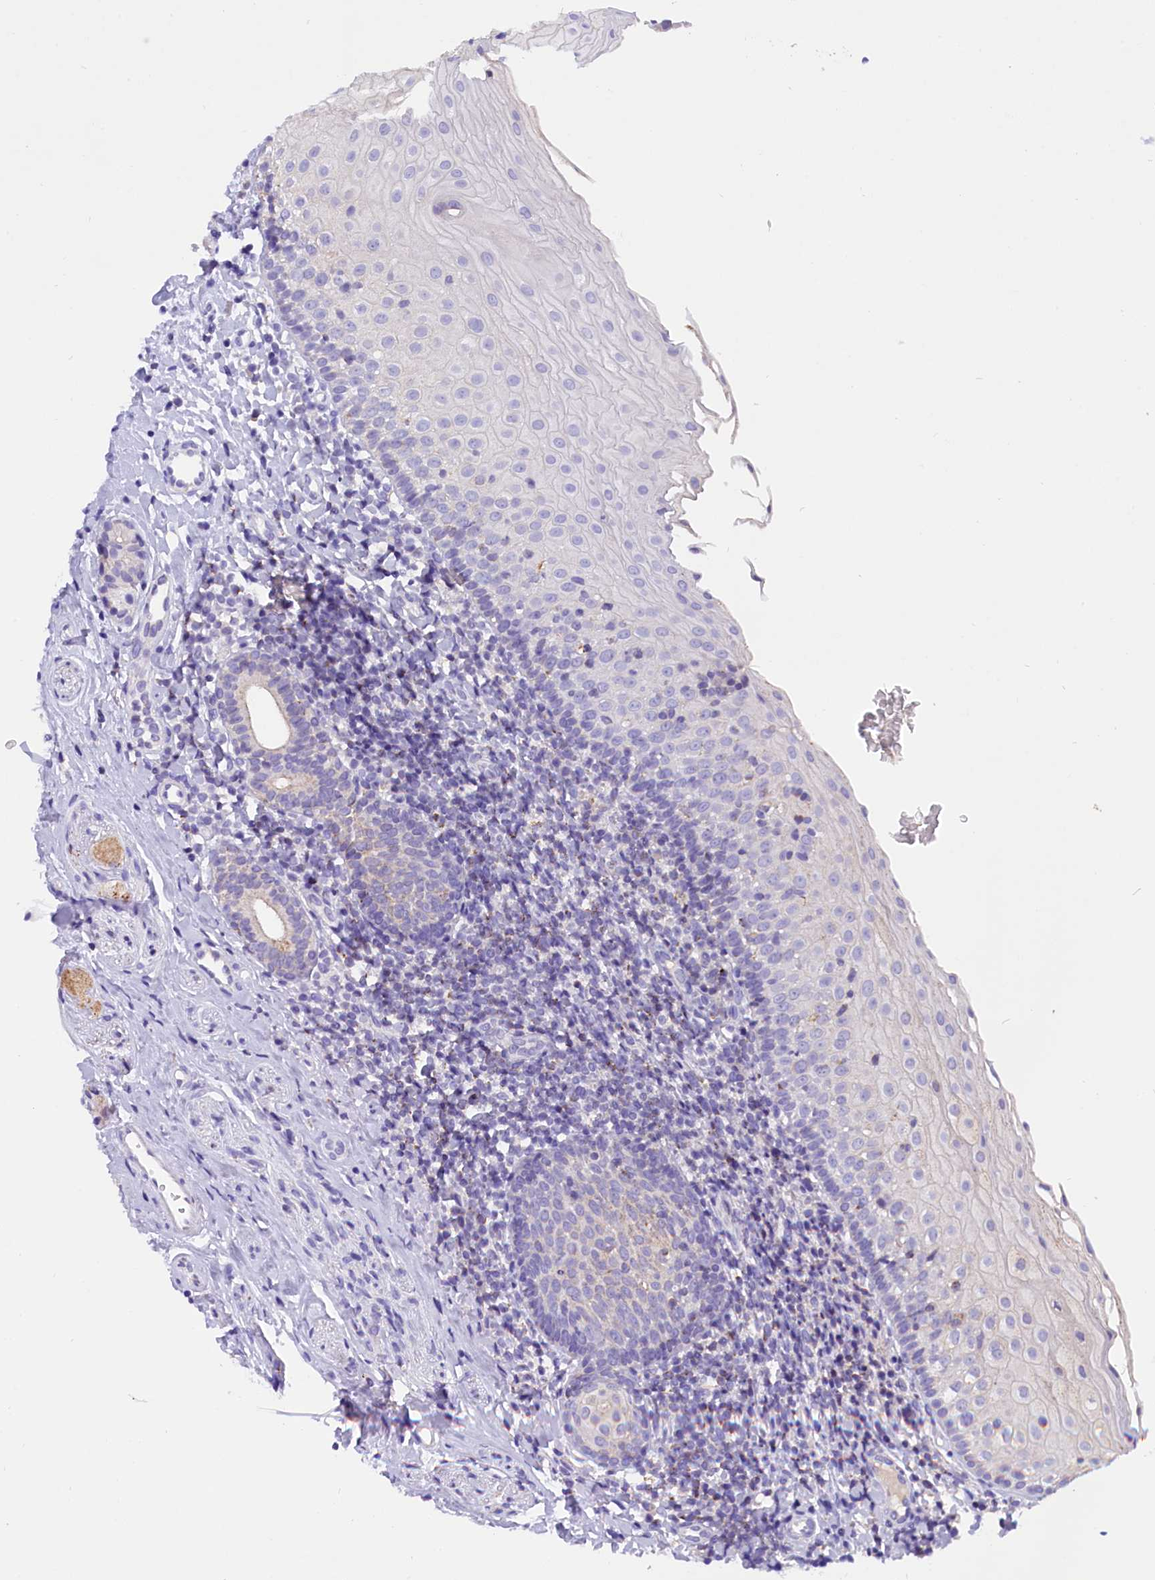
{"staining": {"intensity": "weak", "quantity": "<25%", "location": "cytoplasmic/membranous"}, "tissue": "oral mucosa", "cell_type": "Squamous epithelial cells", "image_type": "normal", "snomed": [{"axis": "morphology", "description": "Normal tissue, NOS"}, {"axis": "topography", "description": "Oral tissue"}], "caption": "Micrograph shows no protein staining in squamous epithelial cells of unremarkable oral mucosa.", "gene": "ABAT", "patient": {"sex": "male", "age": 46}}